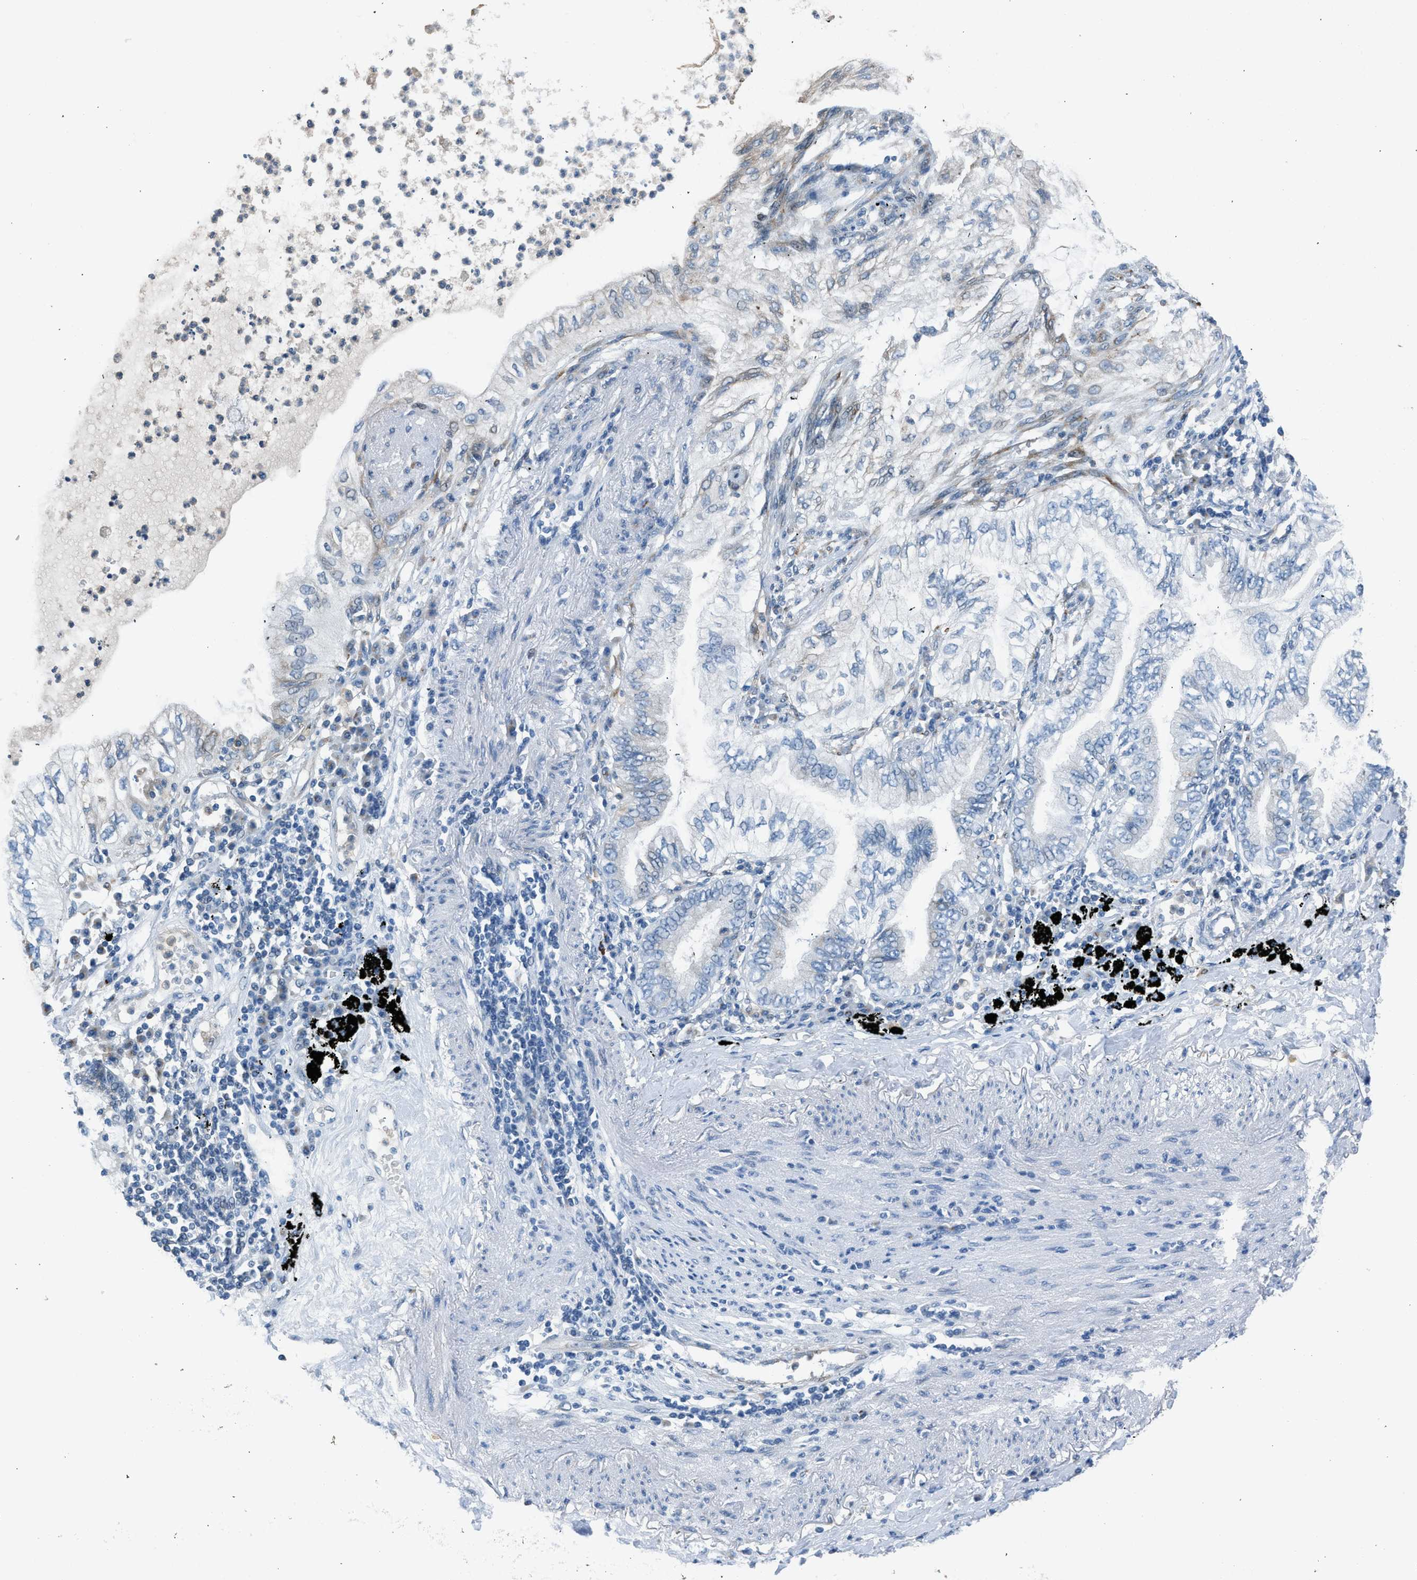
{"staining": {"intensity": "weak", "quantity": "<25%", "location": "cytoplasmic/membranous"}, "tissue": "lung cancer", "cell_type": "Tumor cells", "image_type": "cancer", "snomed": [{"axis": "morphology", "description": "Normal tissue, NOS"}, {"axis": "morphology", "description": "Adenocarcinoma, NOS"}, {"axis": "topography", "description": "Bronchus"}, {"axis": "topography", "description": "Lung"}], "caption": "IHC of lung cancer (adenocarcinoma) reveals no staining in tumor cells.", "gene": "RNF41", "patient": {"sex": "female", "age": 70}}